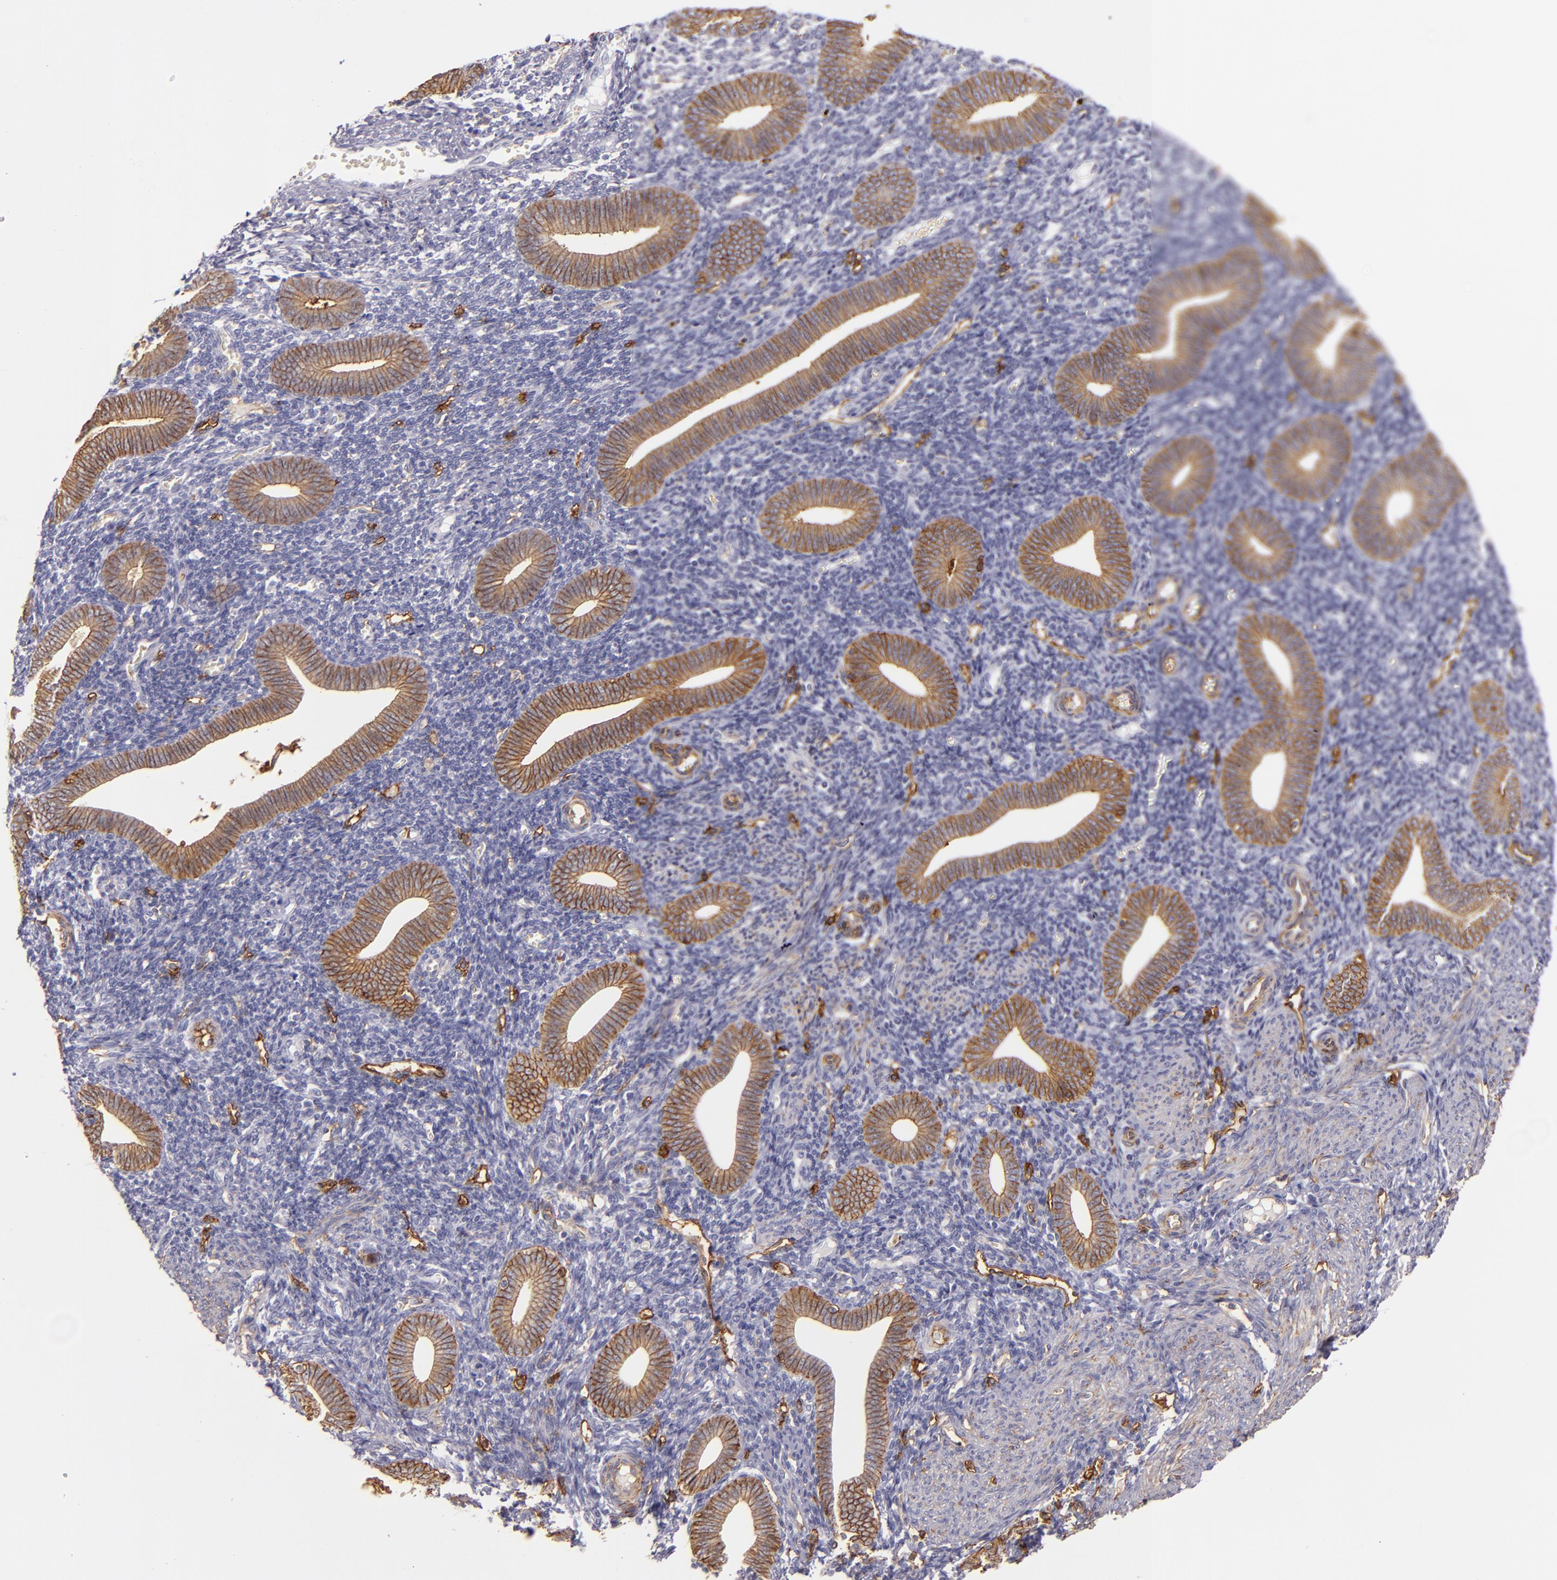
{"staining": {"intensity": "negative", "quantity": "none", "location": "none"}, "tissue": "endometrium", "cell_type": "Cells in endometrial stroma", "image_type": "normal", "snomed": [{"axis": "morphology", "description": "Normal tissue, NOS"}, {"axis": "topography", "description": "Uterus"}, {"axis": "topography", "description": "Endometrium"}], "caption": "Cells in endometrial stroma show no significant staining in benign endometrium. (Brightfield microscopy of DAB (3,3'-diaminobenzidine) immunohistochemistry at high magnification).", "gene": "CD9", "patient": {"sex": "female", "age": 33}}